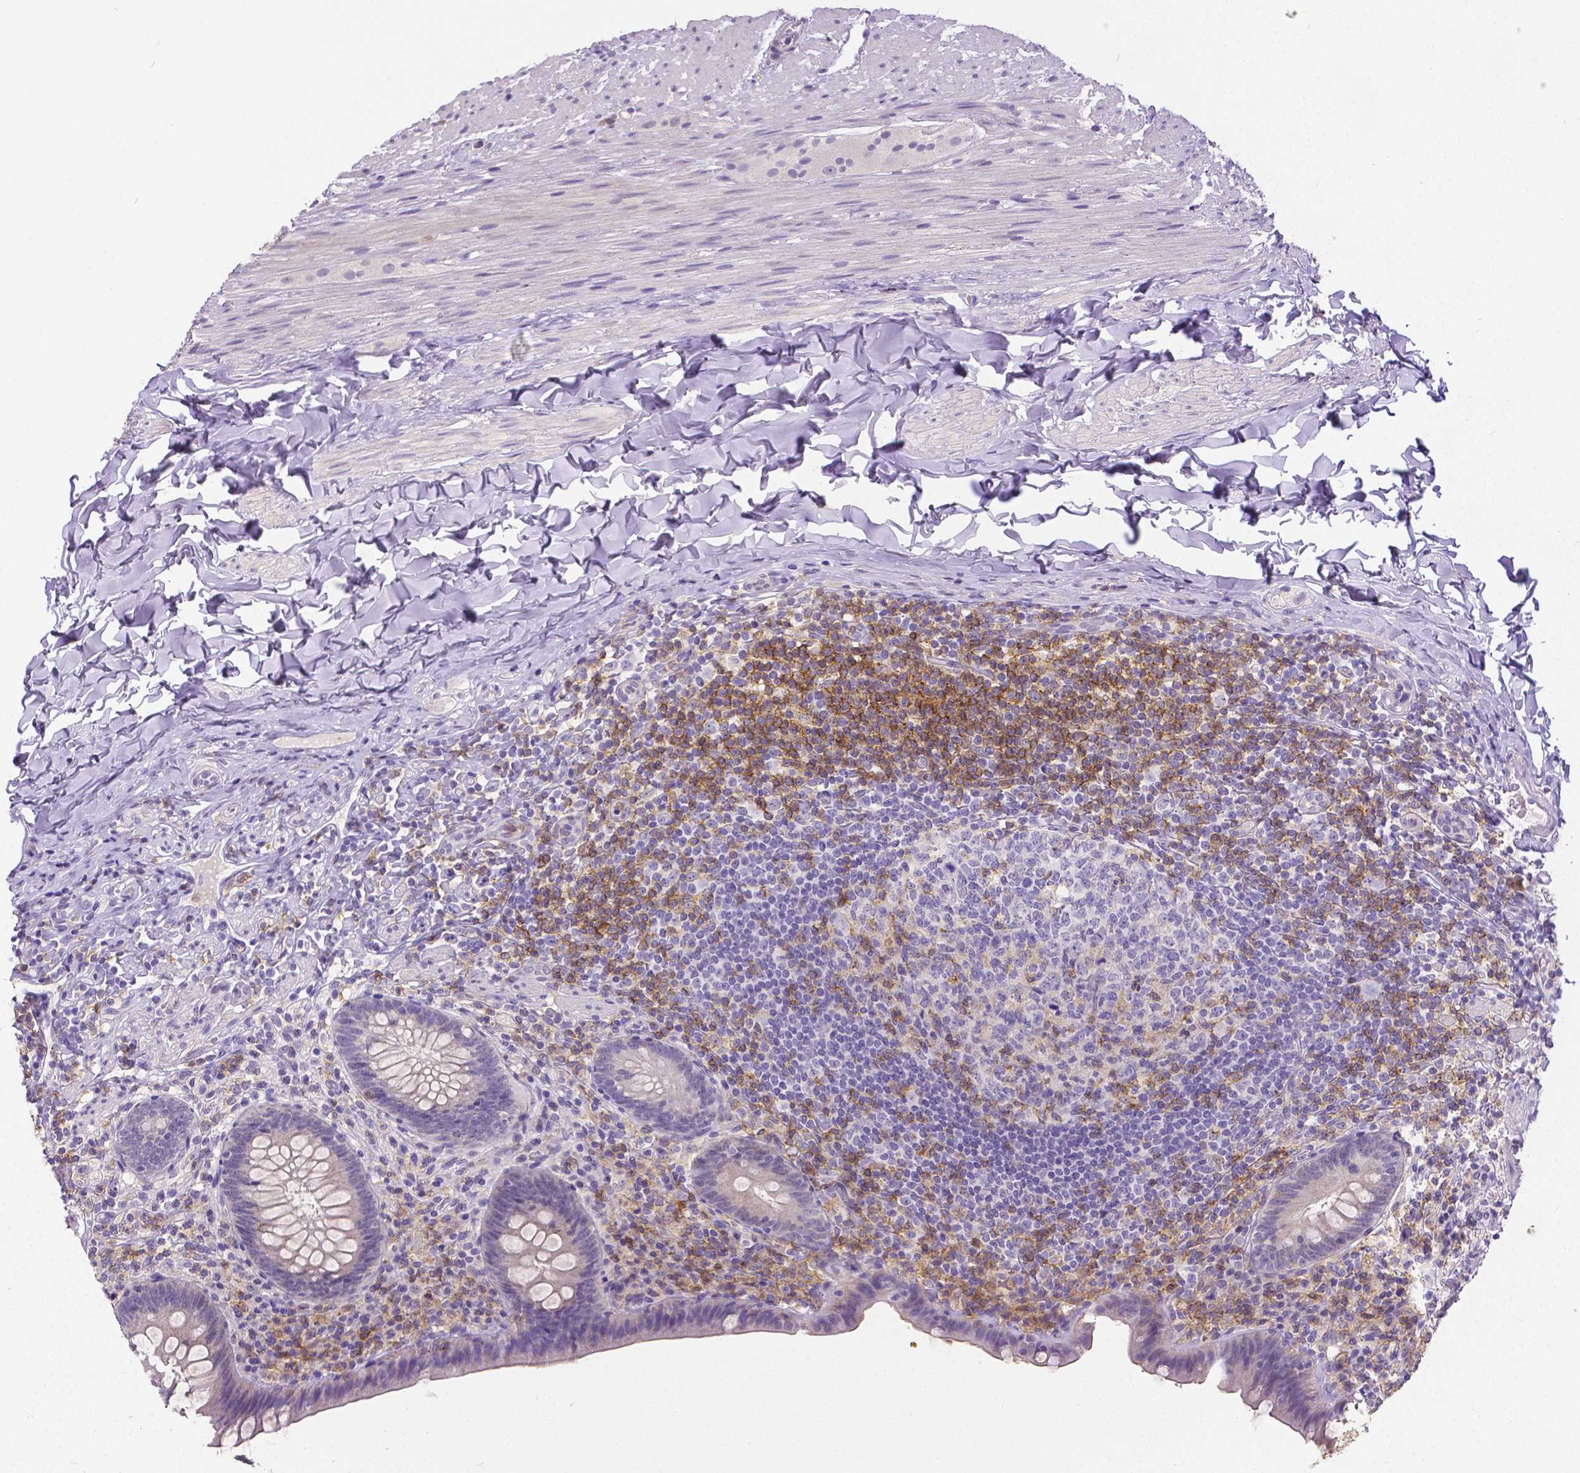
{"staining": {"intensity": "negative", "quantity": "none", "location": "none"}, "tissue": "appendix", "cell_type": "Glandular cells", "image_type": "normal", "snomed": [{"axis": "morphology", "description": "Normal tissue, NOS"}, {"axis": "topography", "description": "Appendix"}], "caption": "Immunohistochemical staining of unremarkable human appendix exhibits no significant expression in glandular cells. (DAB IHC, high magnification).", "gene": "CD4", "patient": {"sex": "male", "age": 47}}